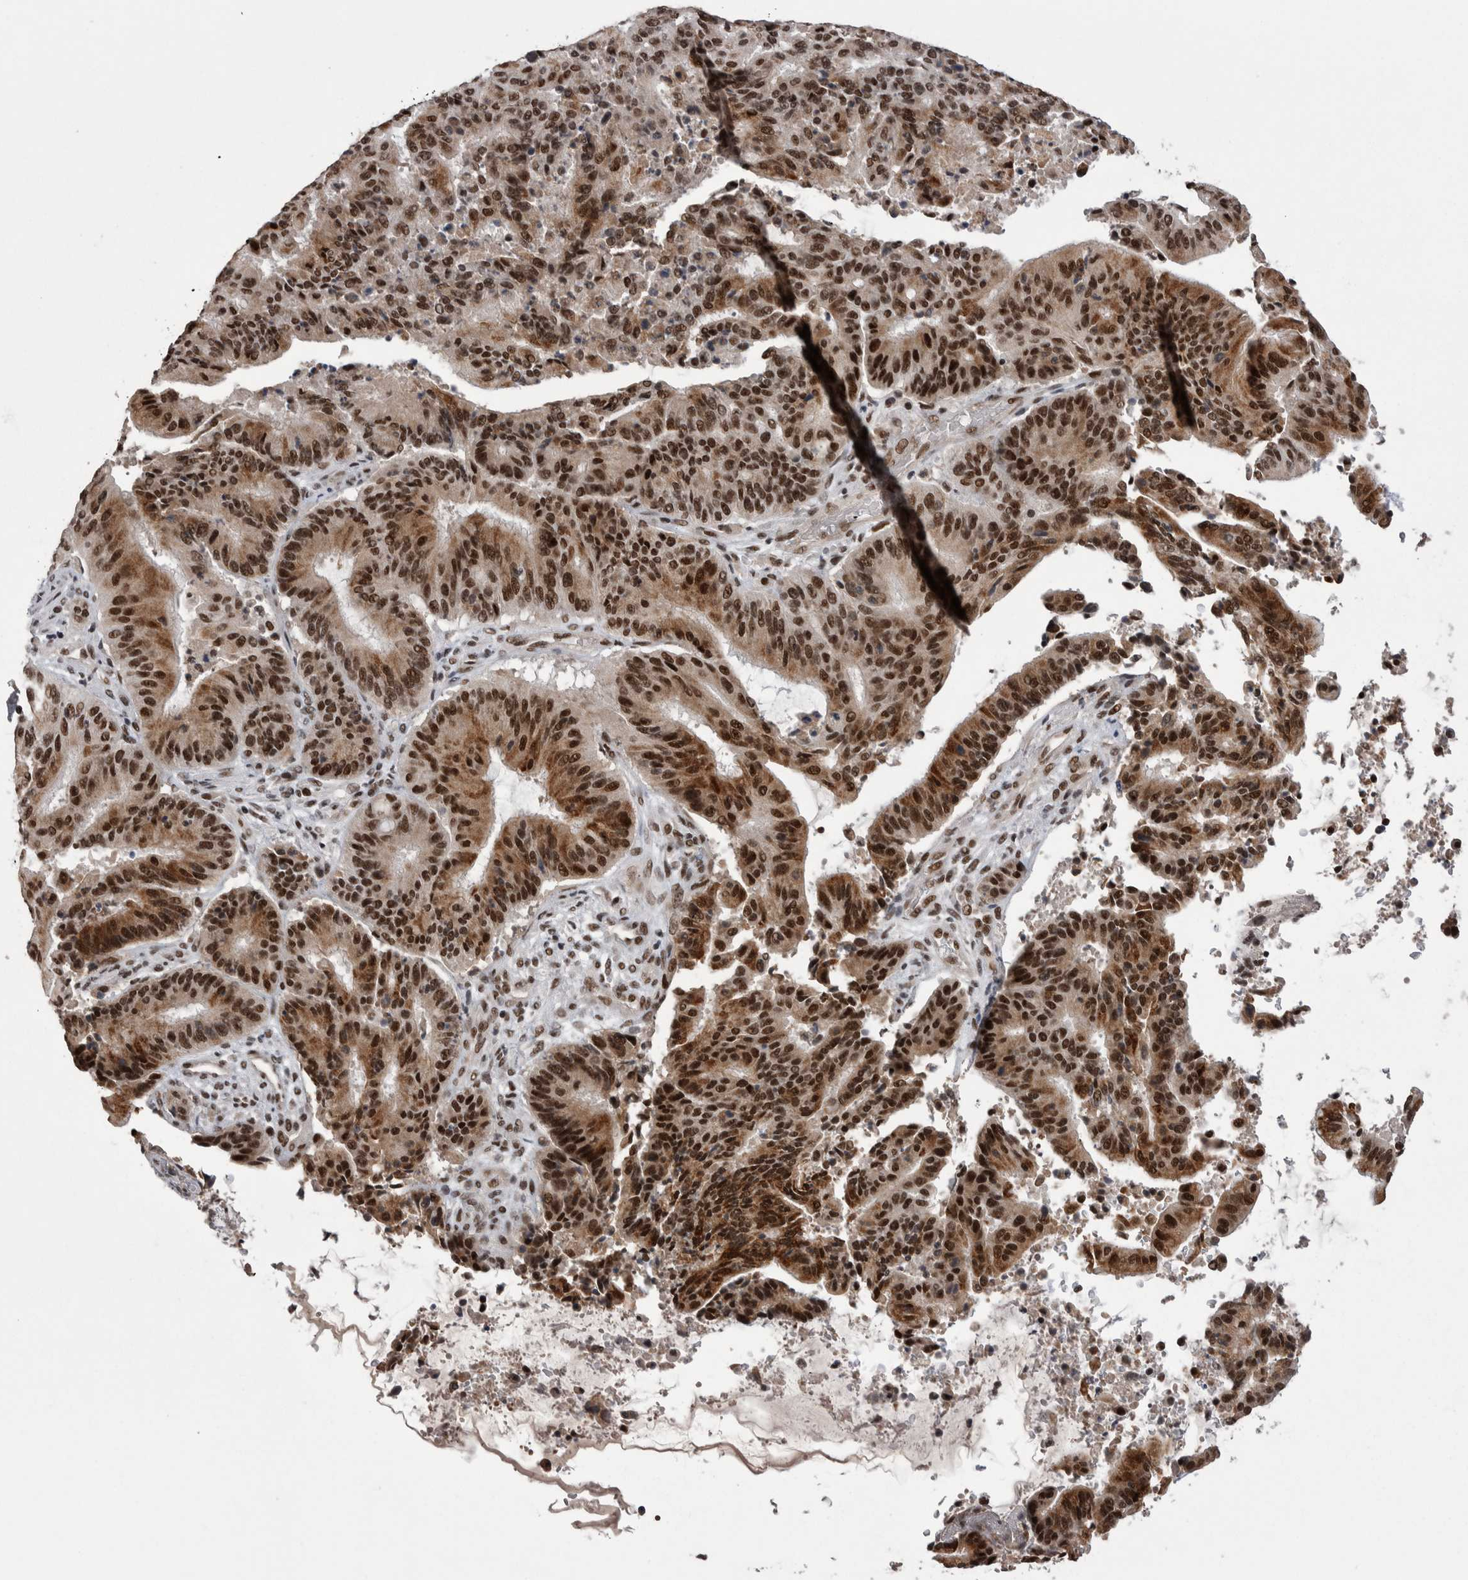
{"staining": {"intensity": "strong", "quantity": ">75%", "location": "cytoplasmic/membranous,nuclear"}, "tissue": "liver cancer", "cell_type": "Tumor cells", "image_type": "cancer", "snomed": [{"axis": "morphology", "description": "Normal tissue, NOS"}, {"axis": "morphology", "description": "Cholangiocarcinoma"}, {"axis": "topography", "description": "Liver"}, {"axis": "topography", "description": "Peripheral nerve tissue"}], "caption": "There is high levels of strong cytoplasmic/membranous and nuclear expression in tumor cells of liver cancer, as demonstrated by immunohistochemical staining (brown color).", "gene": "DMTF1", "patient": {"sex": "female", "age": 73}}